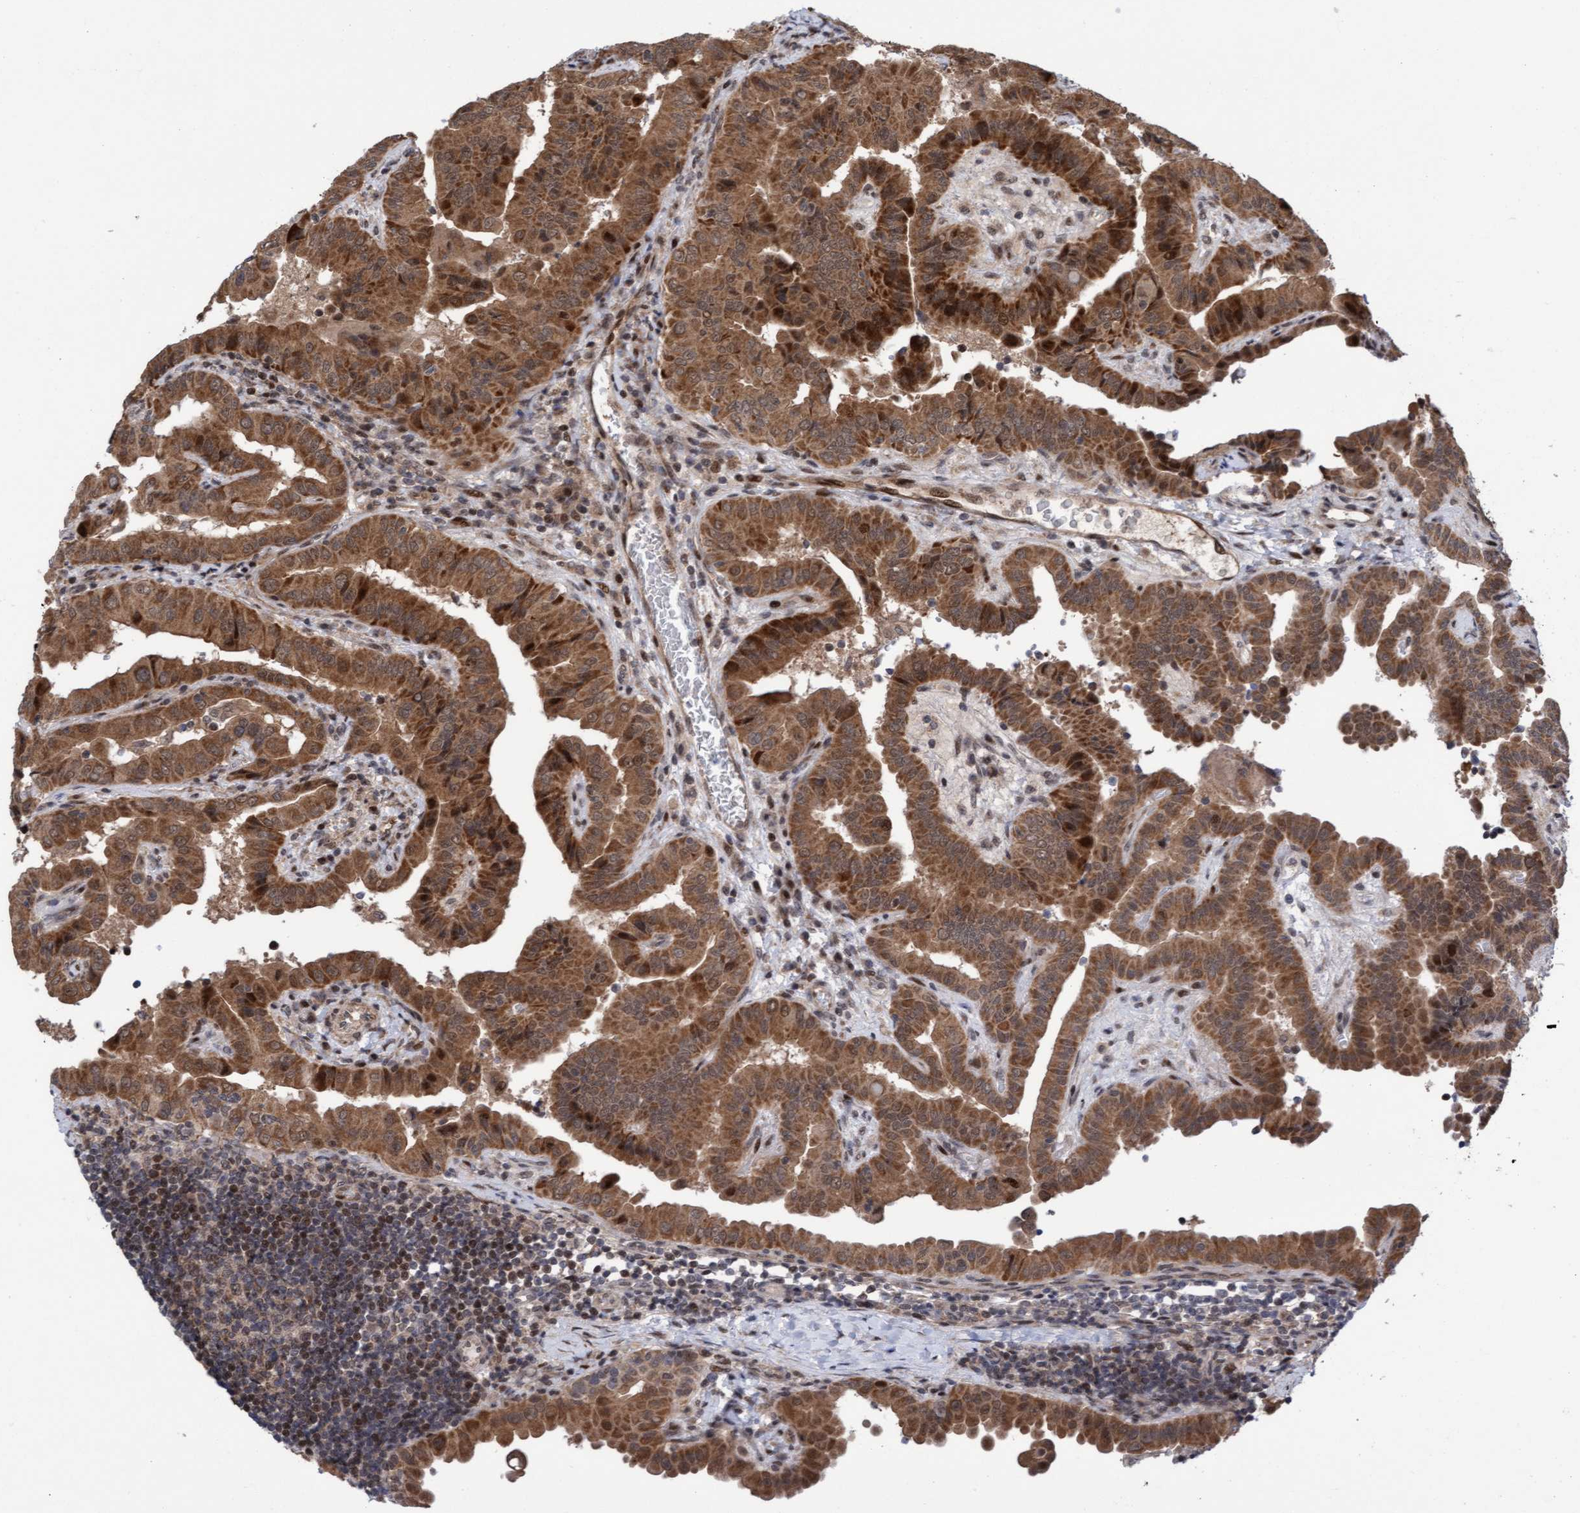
{"staining": {"intensity": "moderate", "quantity": ">75%", "location": "cytoplasmic/membranous"}, "tissue": "thyroid cancer", "cell_type": "Tumor cells", "image_type": "cancer", "snomed": [{"axis": "morphology", "description": "Papillary adenocarcinoma, NOS"}, {"axis": "topography", "description": "Thyroid gland"}], "caption": "Human thyroid cancer stained with a brown dye demonstrates moderate cytoplasmic/membranous positive positivity in about >75% of tumor cells.", "gene": "ITFG1", "patient": {"sex": "male", "age": 33}}